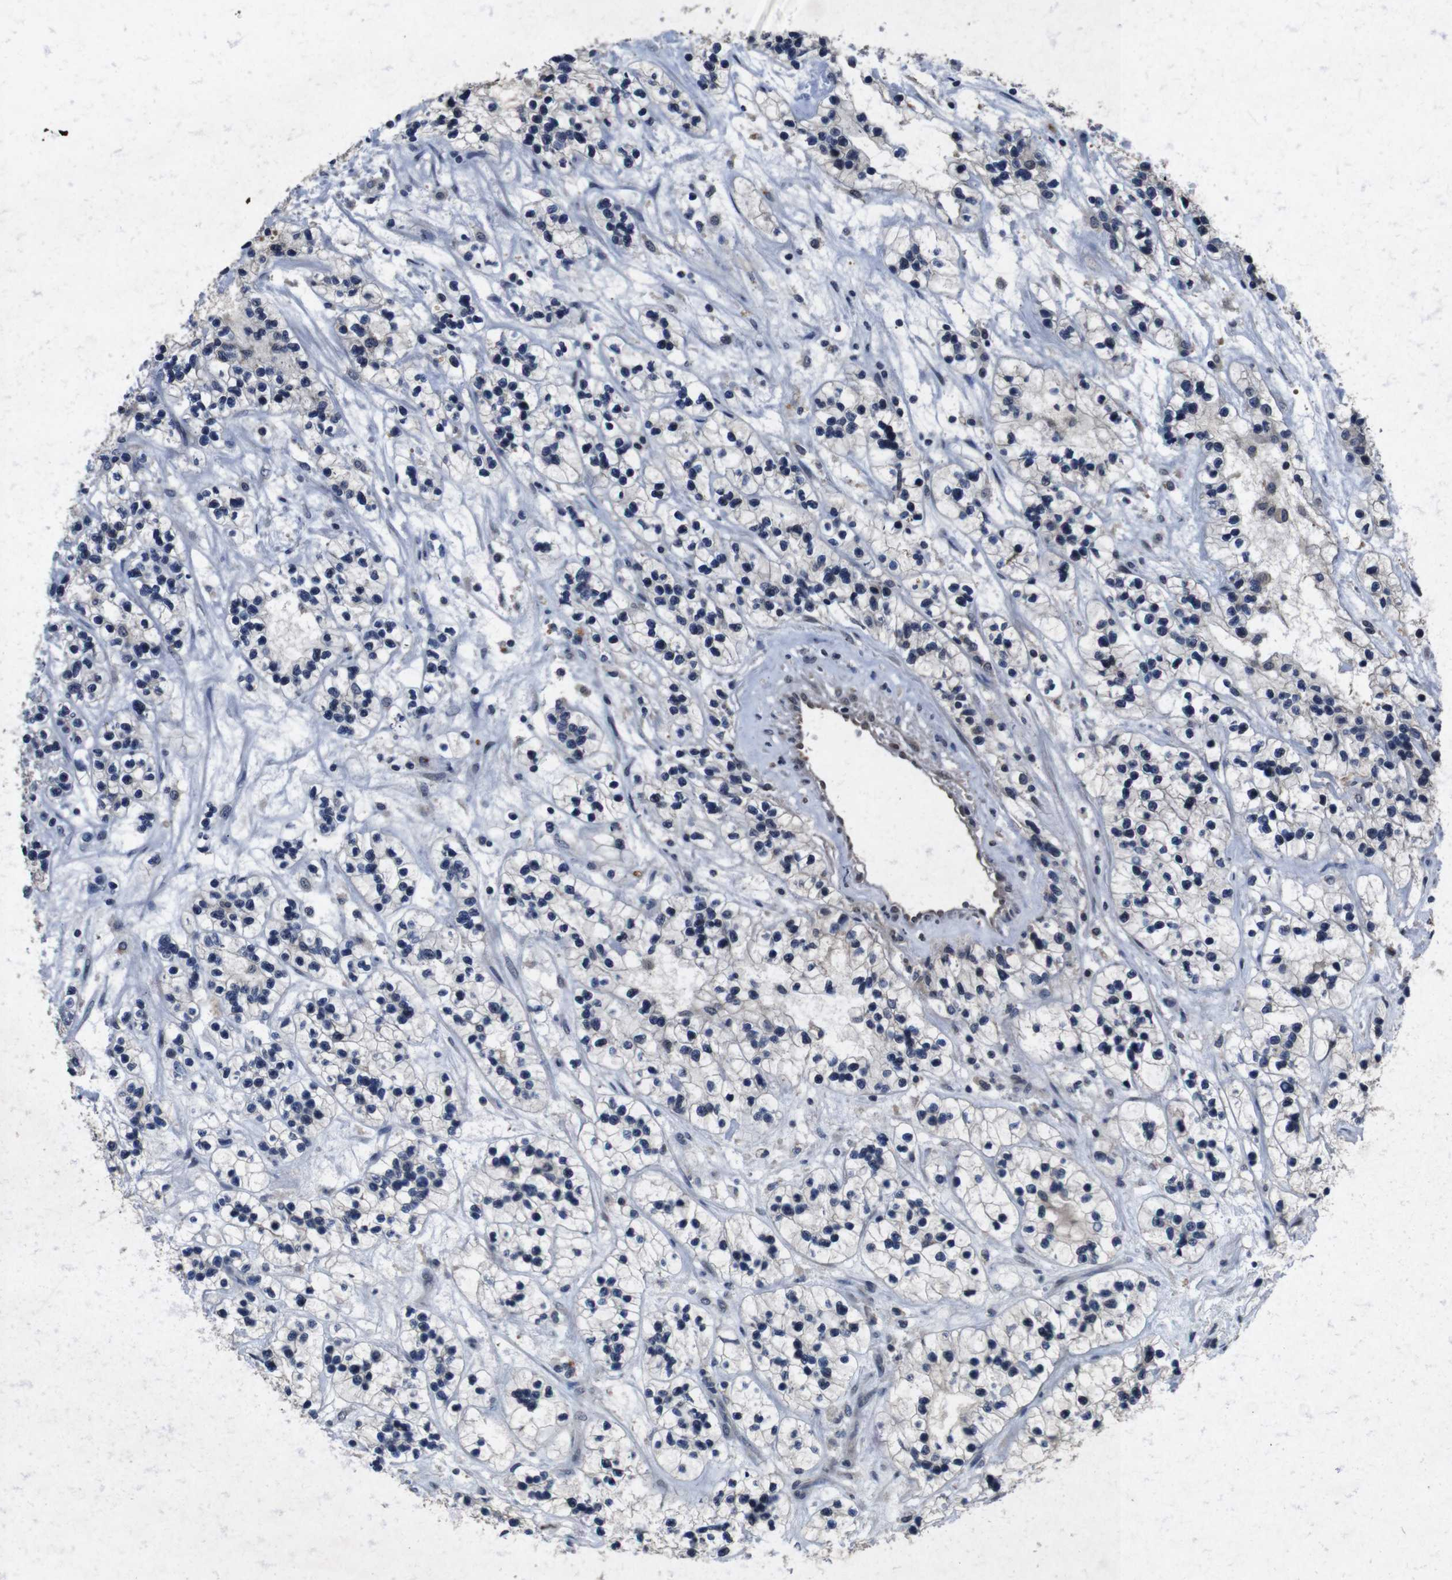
{"staining": {"intensity": "negative", "quantity": "none", "location": "none"}, "tissue": "renal cancer", "cell_type": "Tumor cells", "image_type": "cancer", "snomed": [{"axis": "morphology", "description": "Adenocarcinoma, NOS"}, {"axis": "topography", "description": "Kidney"}], "caption": "Tumor cells show no significant protein staining in renal adenocarcinoma.", "gene": "AKT3", "patient": {"sex": "female", "age": 57}}